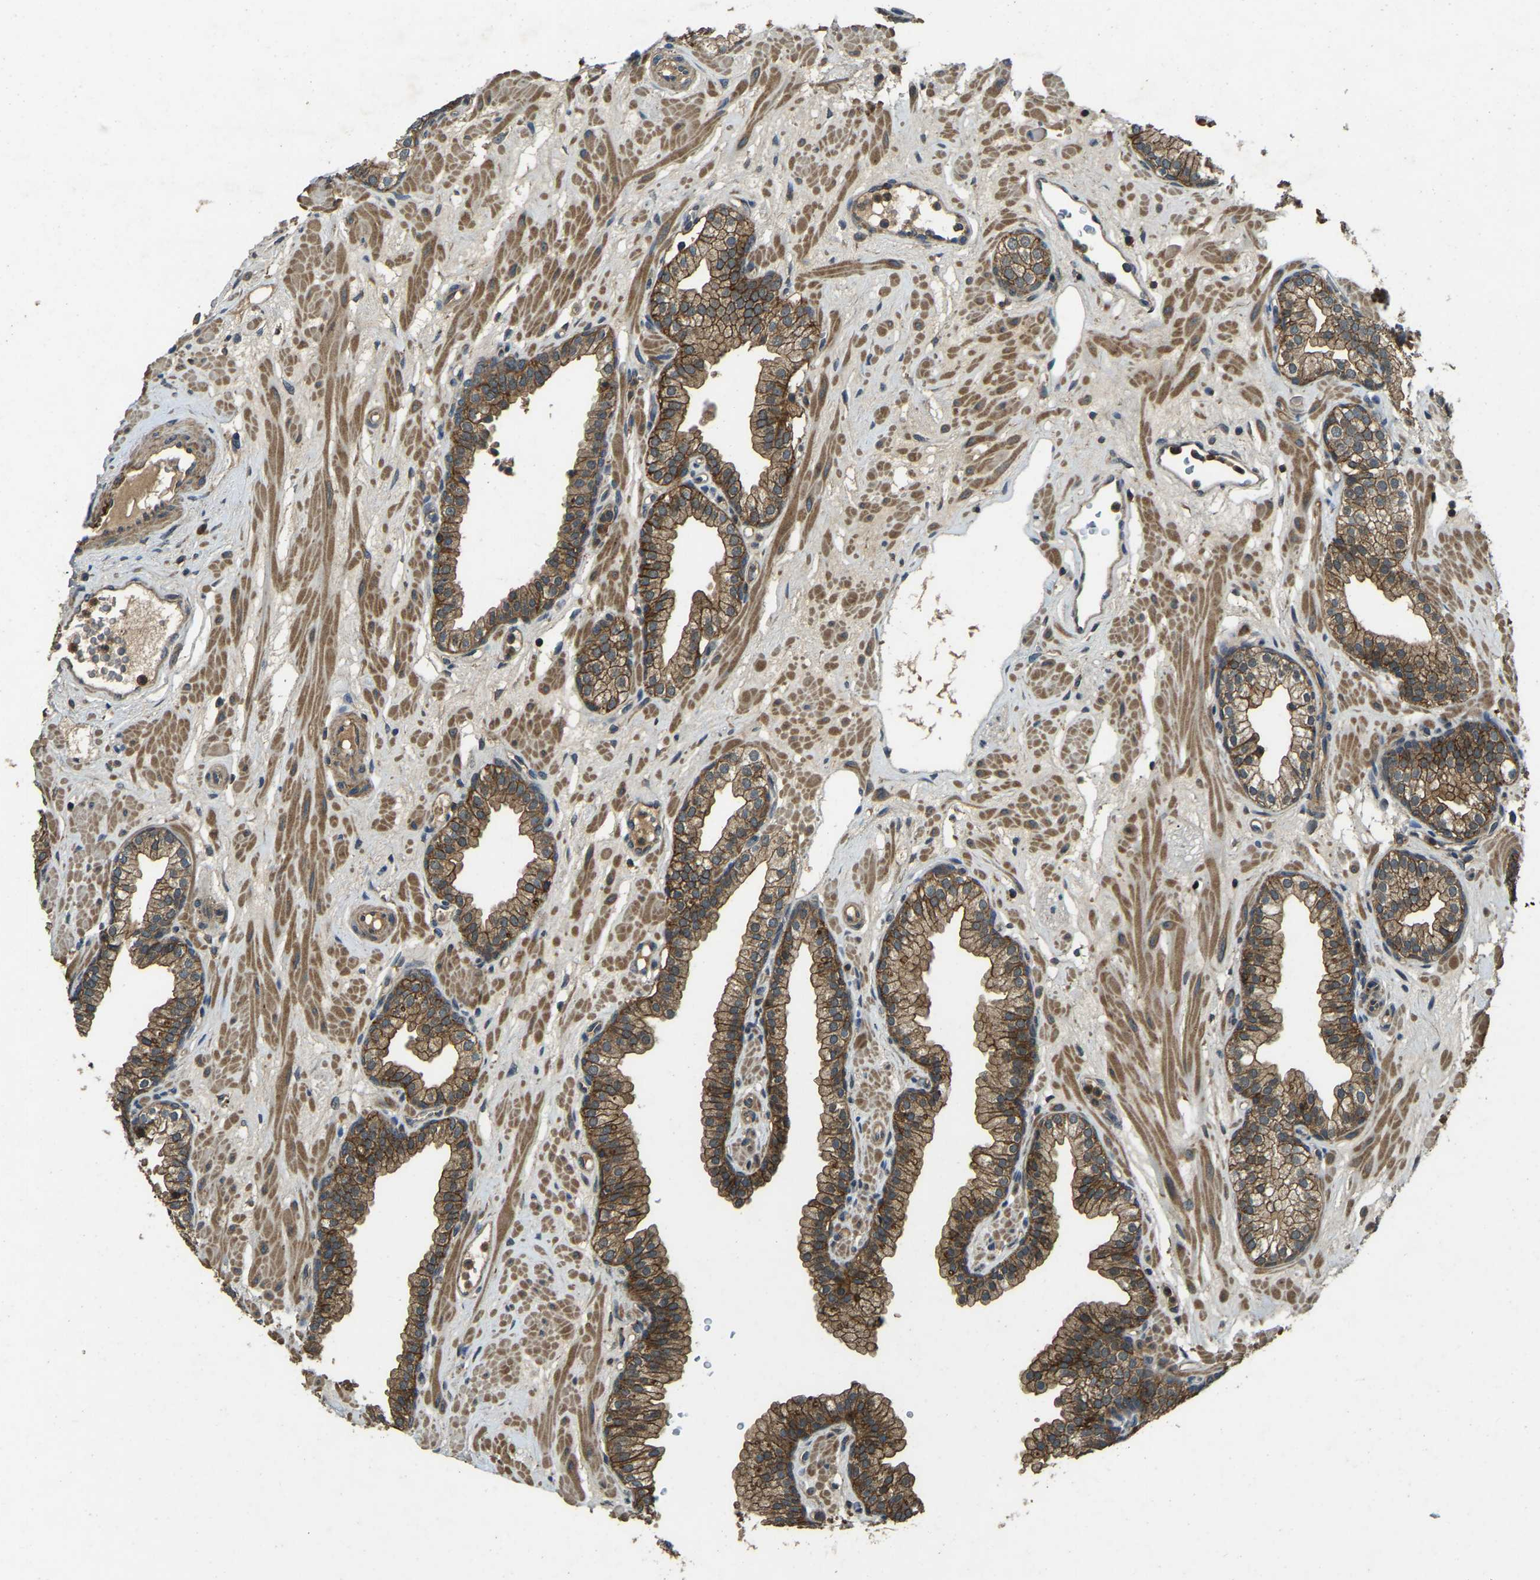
{"staining": {"intensity": "moderate", "quantity": ">75%", "location": "cytoplasmic/membranous"}, "tissue": "prostate", "cell_type": "Glandular cells", "image_type": "normal", "snomed": [{"axis": "morphology", "description": "Normal tissue, NOS"}, {"axis": "morphology", "description": "Urothelial carcinoma, Low grade"}, {"axis": "topography", "description": "Urinary bladder"}, {"axis": "topography", "description": "Prostate"}], "caption": "Immunohistochemical staining of unremarkable human prostate exhibits medium levels of moderate cytoplasmic/membranous expression in approximately >75% of glandular cells. (Brightfield microscopy of DAB IHC at high magnification).", "gene": "ATP8B1", "patient": {"sex": "male", "age": 60}}